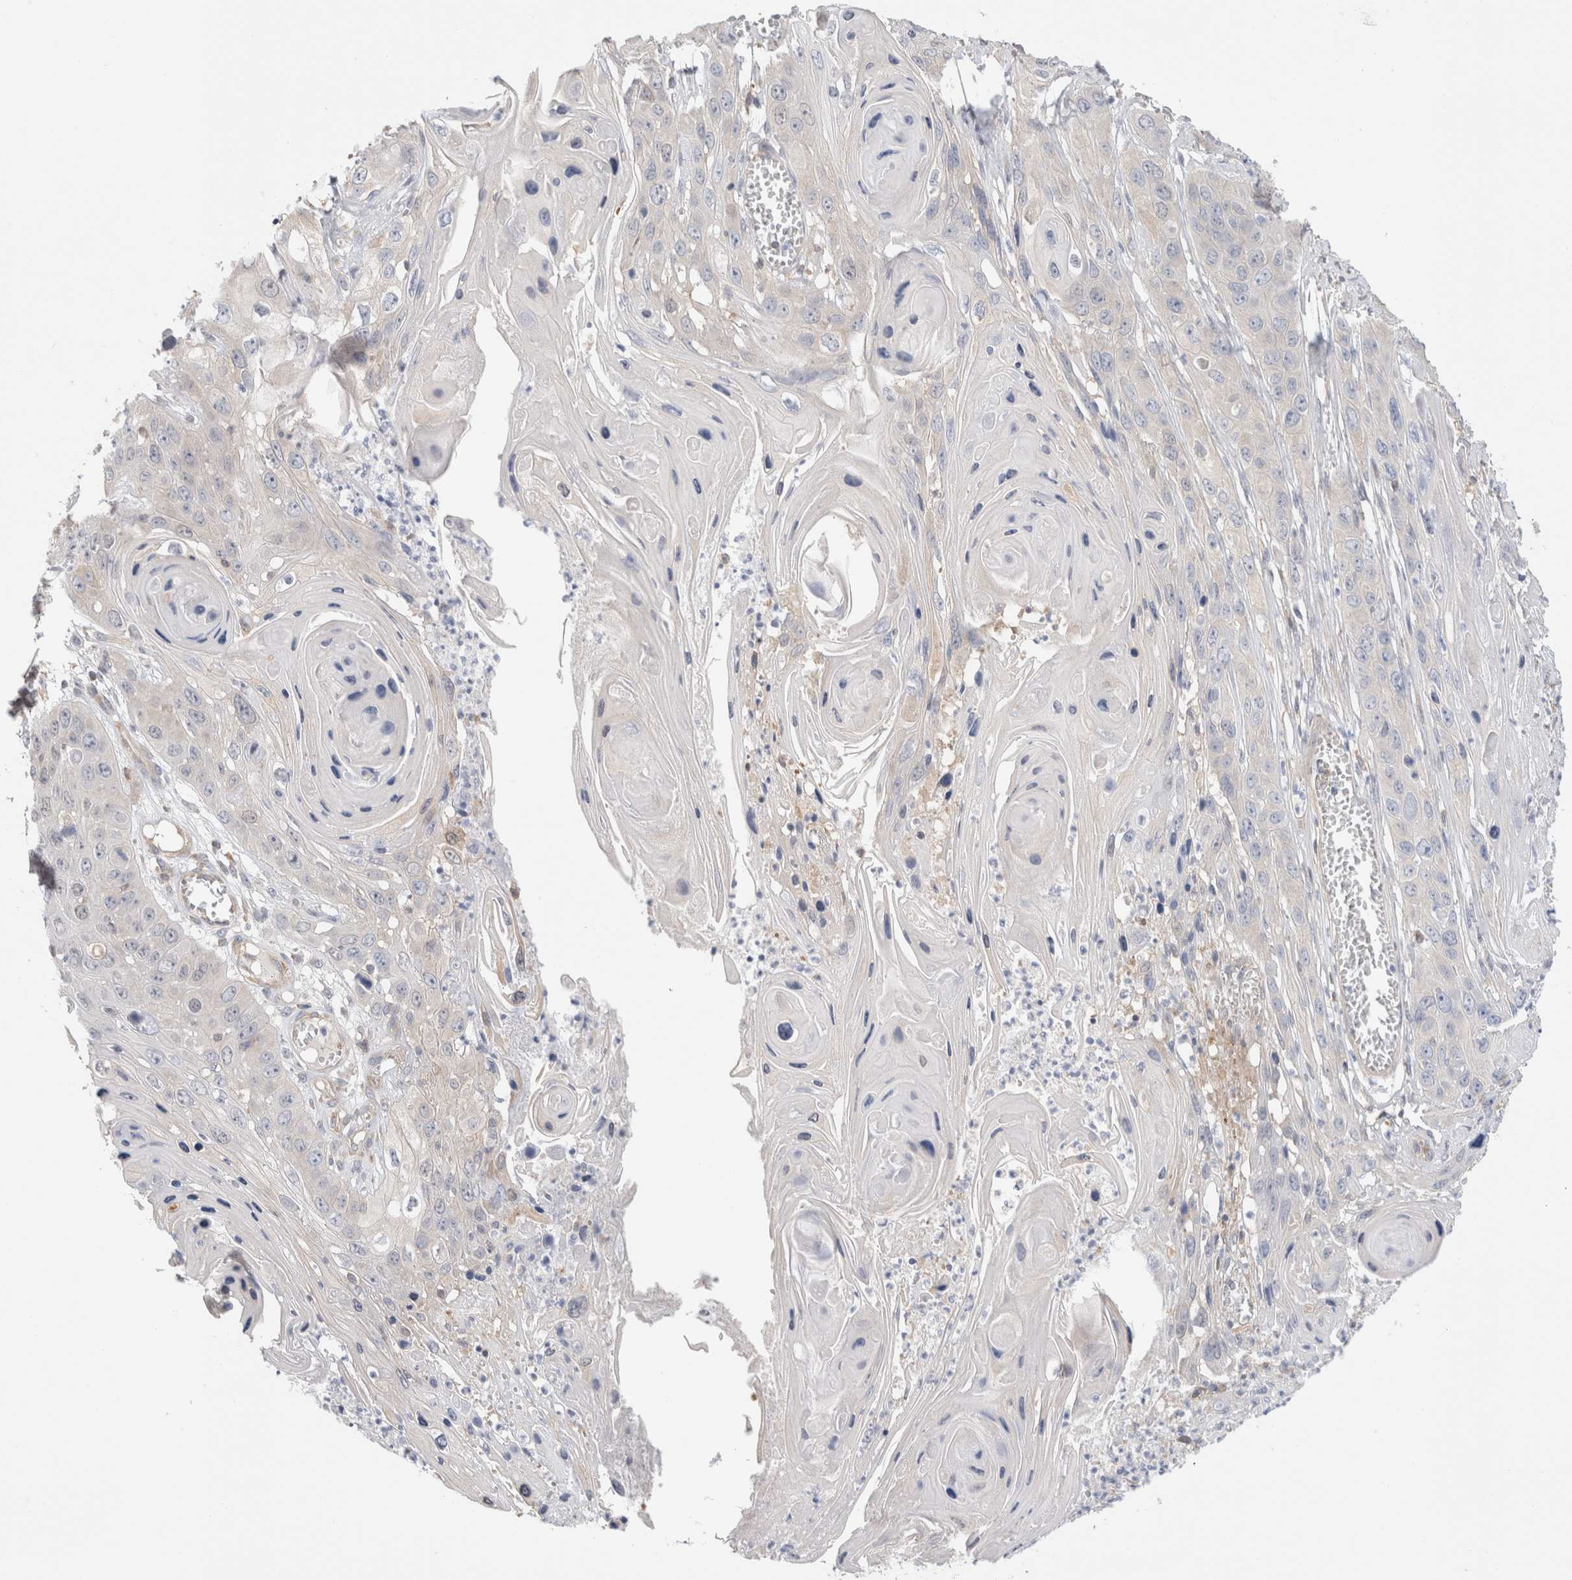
{"staining": {"intensity": "negative", "quantity": "none", "location": "none"}, "tissue": "skin cancer", "cell_type": "Tumor cells", "image_type": "cancer", "snomed": [{"axis": "morphology", "description": "Squamous cell carcinoma, NOS"}, {"axis": "topography", "description": "Skin"}], "caption": "Tumor cells show no significant expression in skin cancer. (DAB (3,3'-diaminobenzidine) immunohistochemistry visualized using brightfield microscopy, high magnification).", "gene": "CAPN2", "patient": {"sex": "male", "age": 55}}